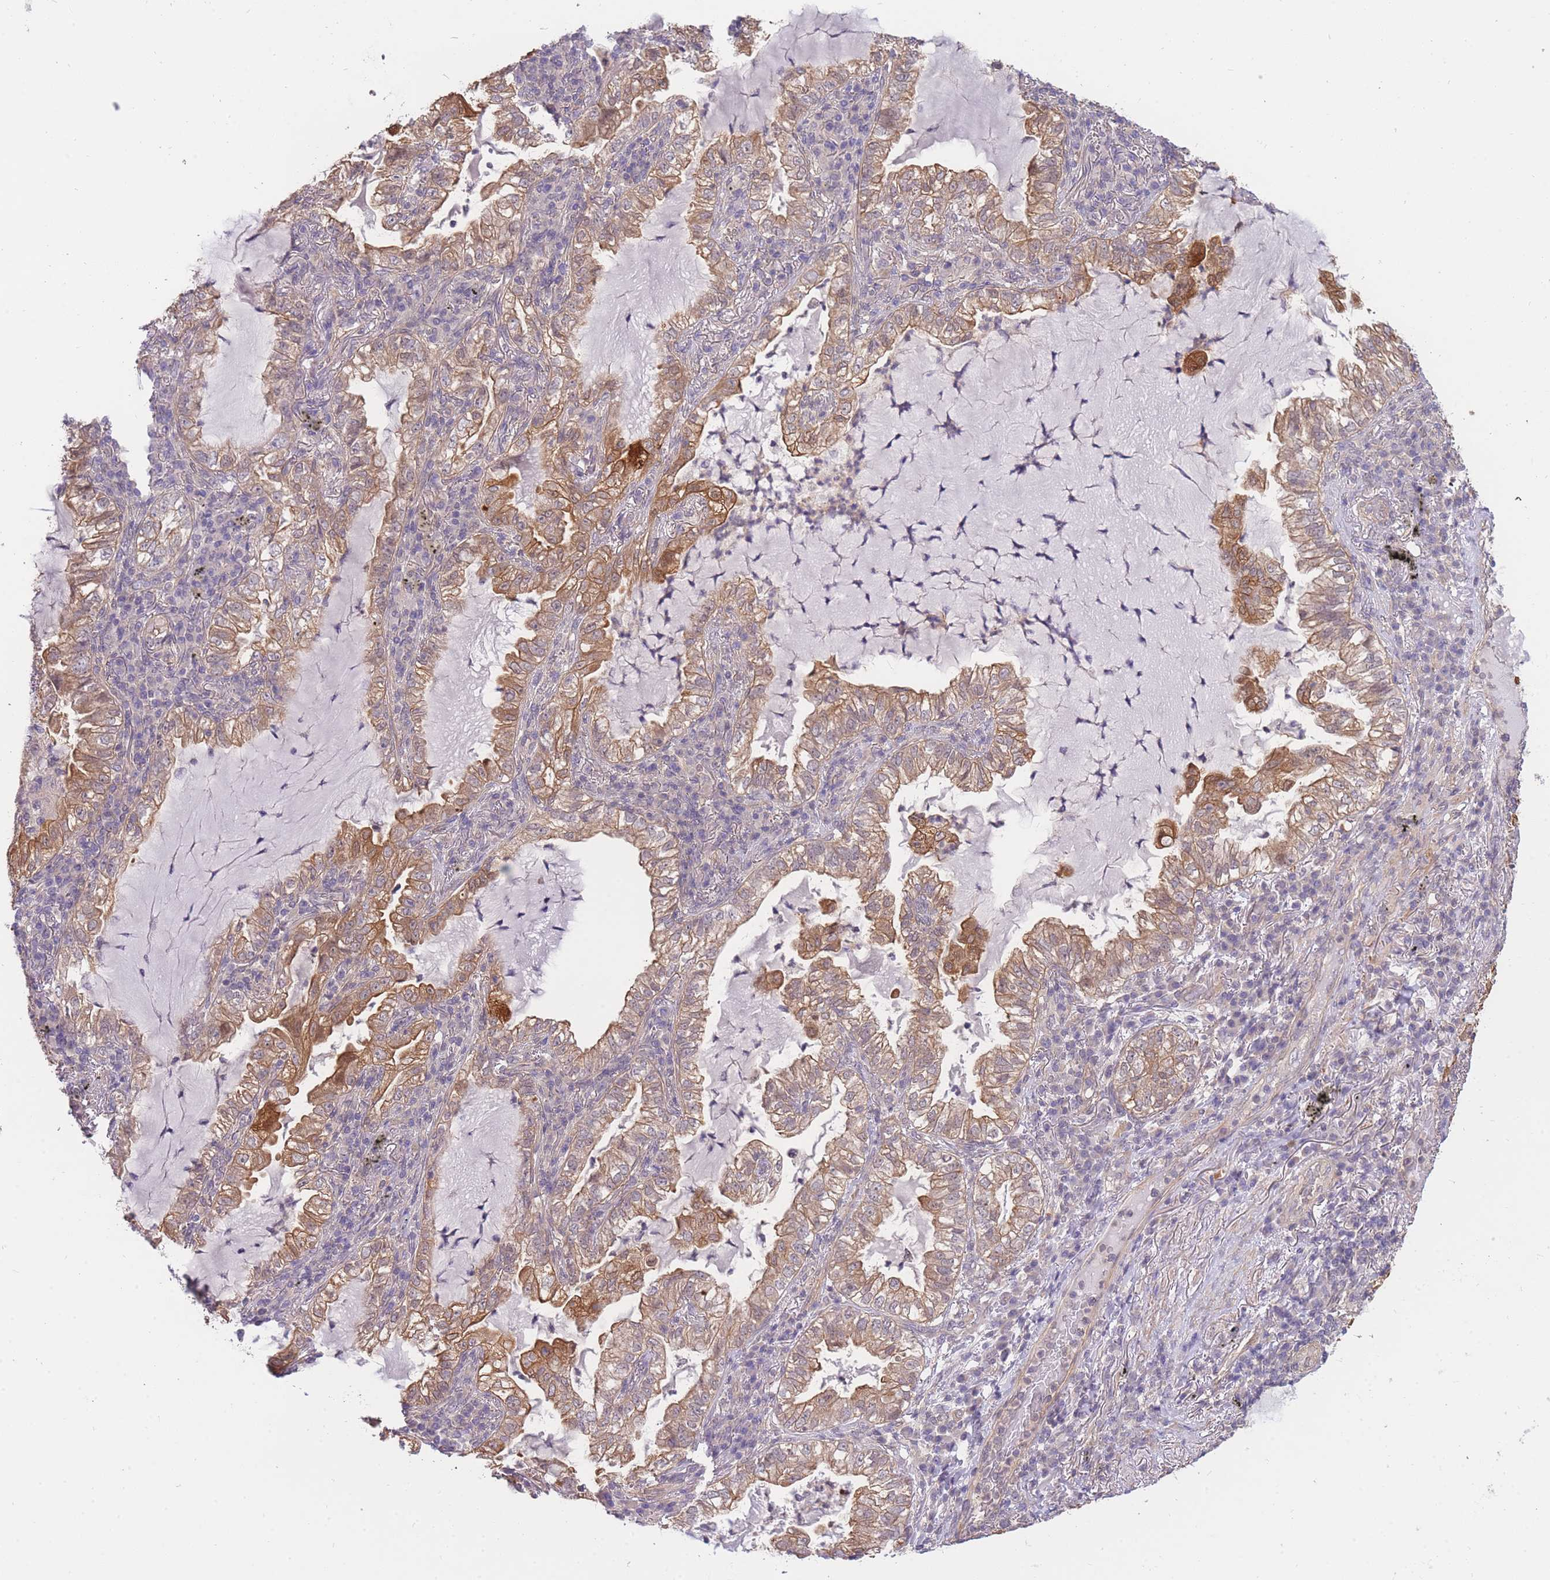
{"staining": {"intensity": "moderate", "quantity": ">75%", "location": "cytoplasmic/membranous"}, "tissue": "lung cancer", "cell_type": "Tumor cells", "image_type": "cancer", "snomed": [{"axis": "morphology", "description": "Adenocarcinoma, NOS"}, {"axis": "topography", "description": "Lung"}], "caption": "The immunohistochemical stain highlights moderate cytoplasmic/membranous expression in tumor cells of adenocarcinoma (lung) tissue.", "gene": "SMC6", "patient": {"sex": "female", "age": 73}}